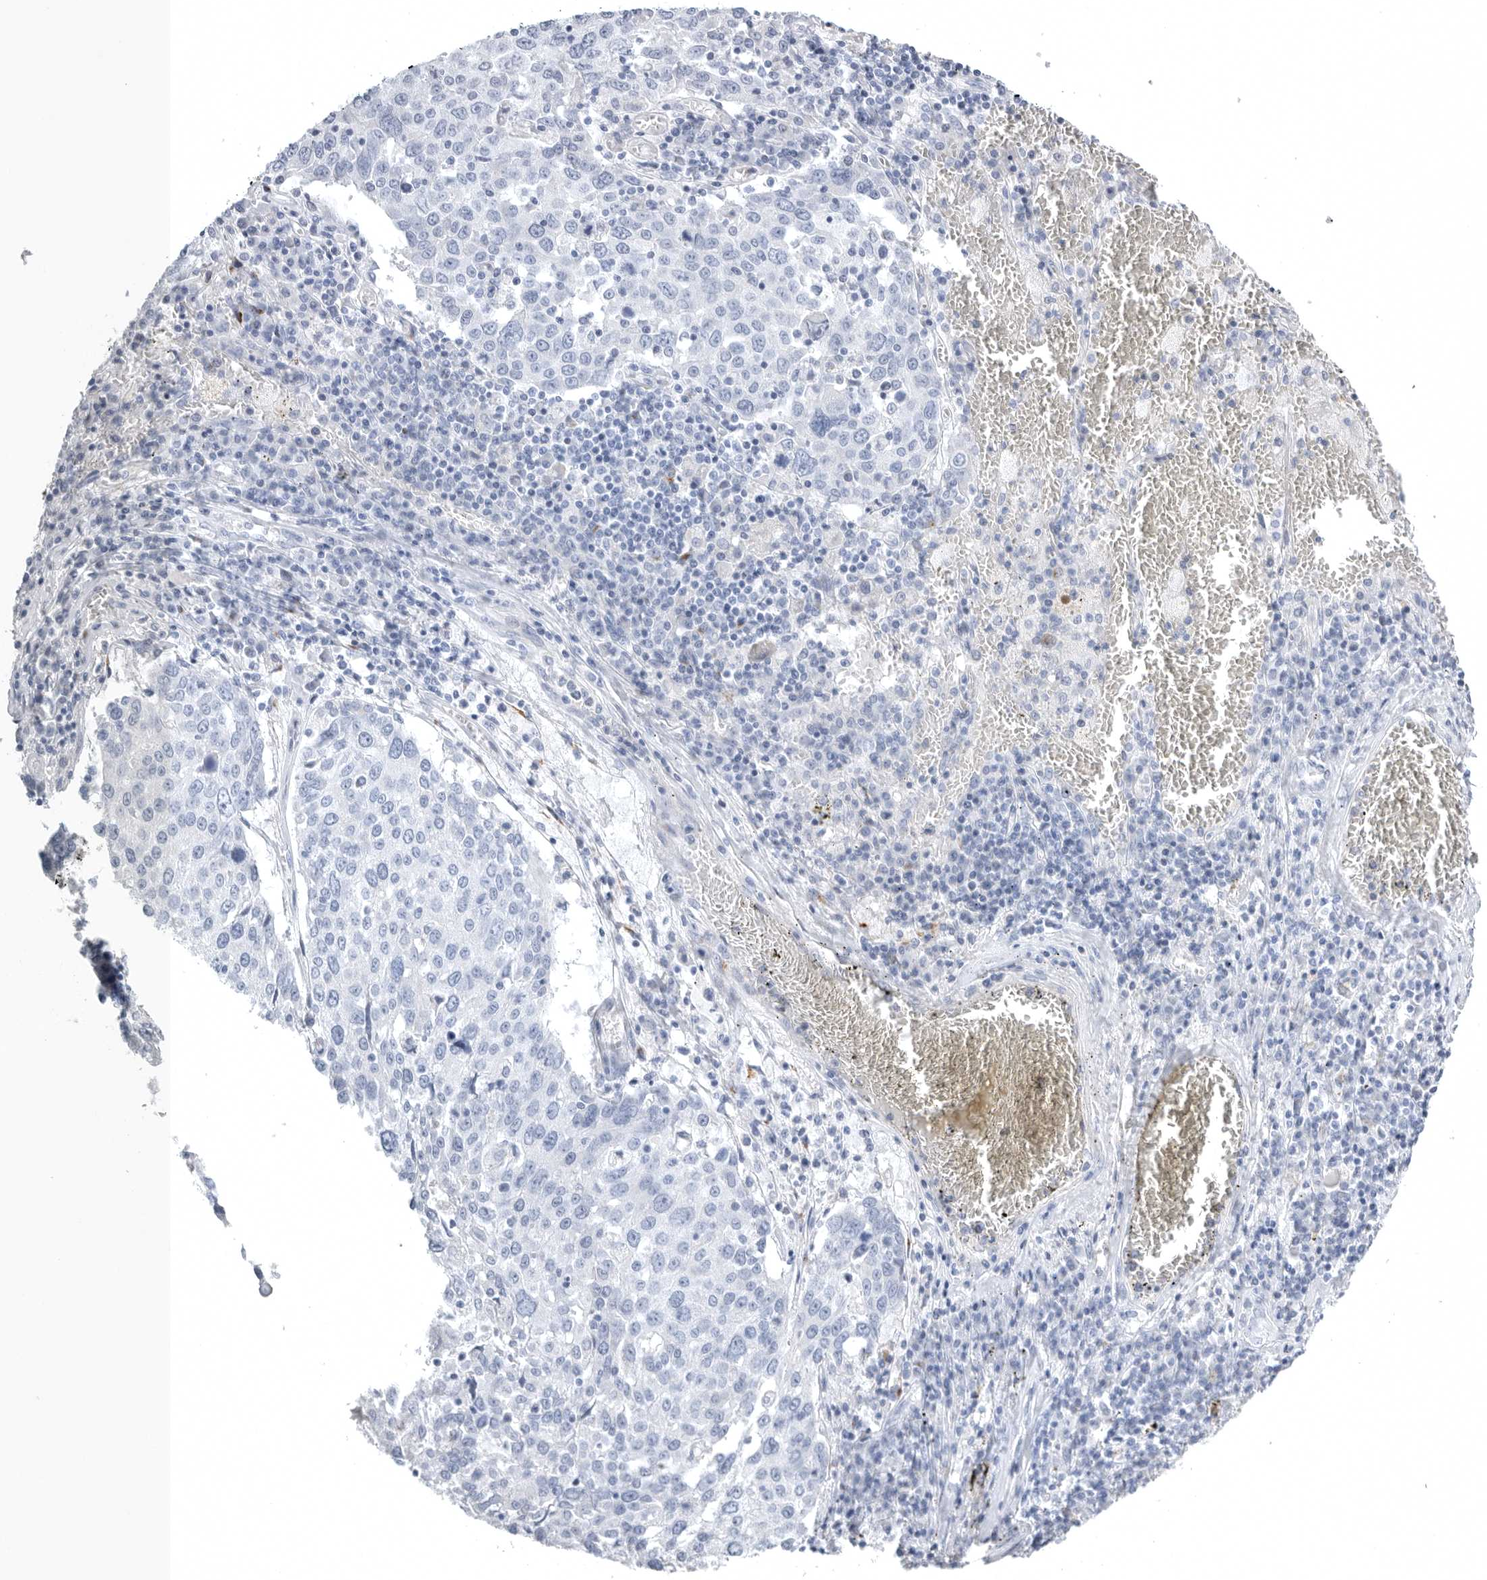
{"staining": {"intensity": "negative", "quantity": "none", "location": "none"}, "tissue": "lung cancer", "cell_type": "Tumor cells", "image_type": "cancer", "snomed": [{"axis": "morphology", "description": "Squamous cell carcinoma, NOS"}, {"axis": "topography", "description": "Lung"}], "caption": "Tumor cells show no significant staining in lung cancer.", "gene": "TIMP1", "patient": {"sex": "male", "age": 65}}